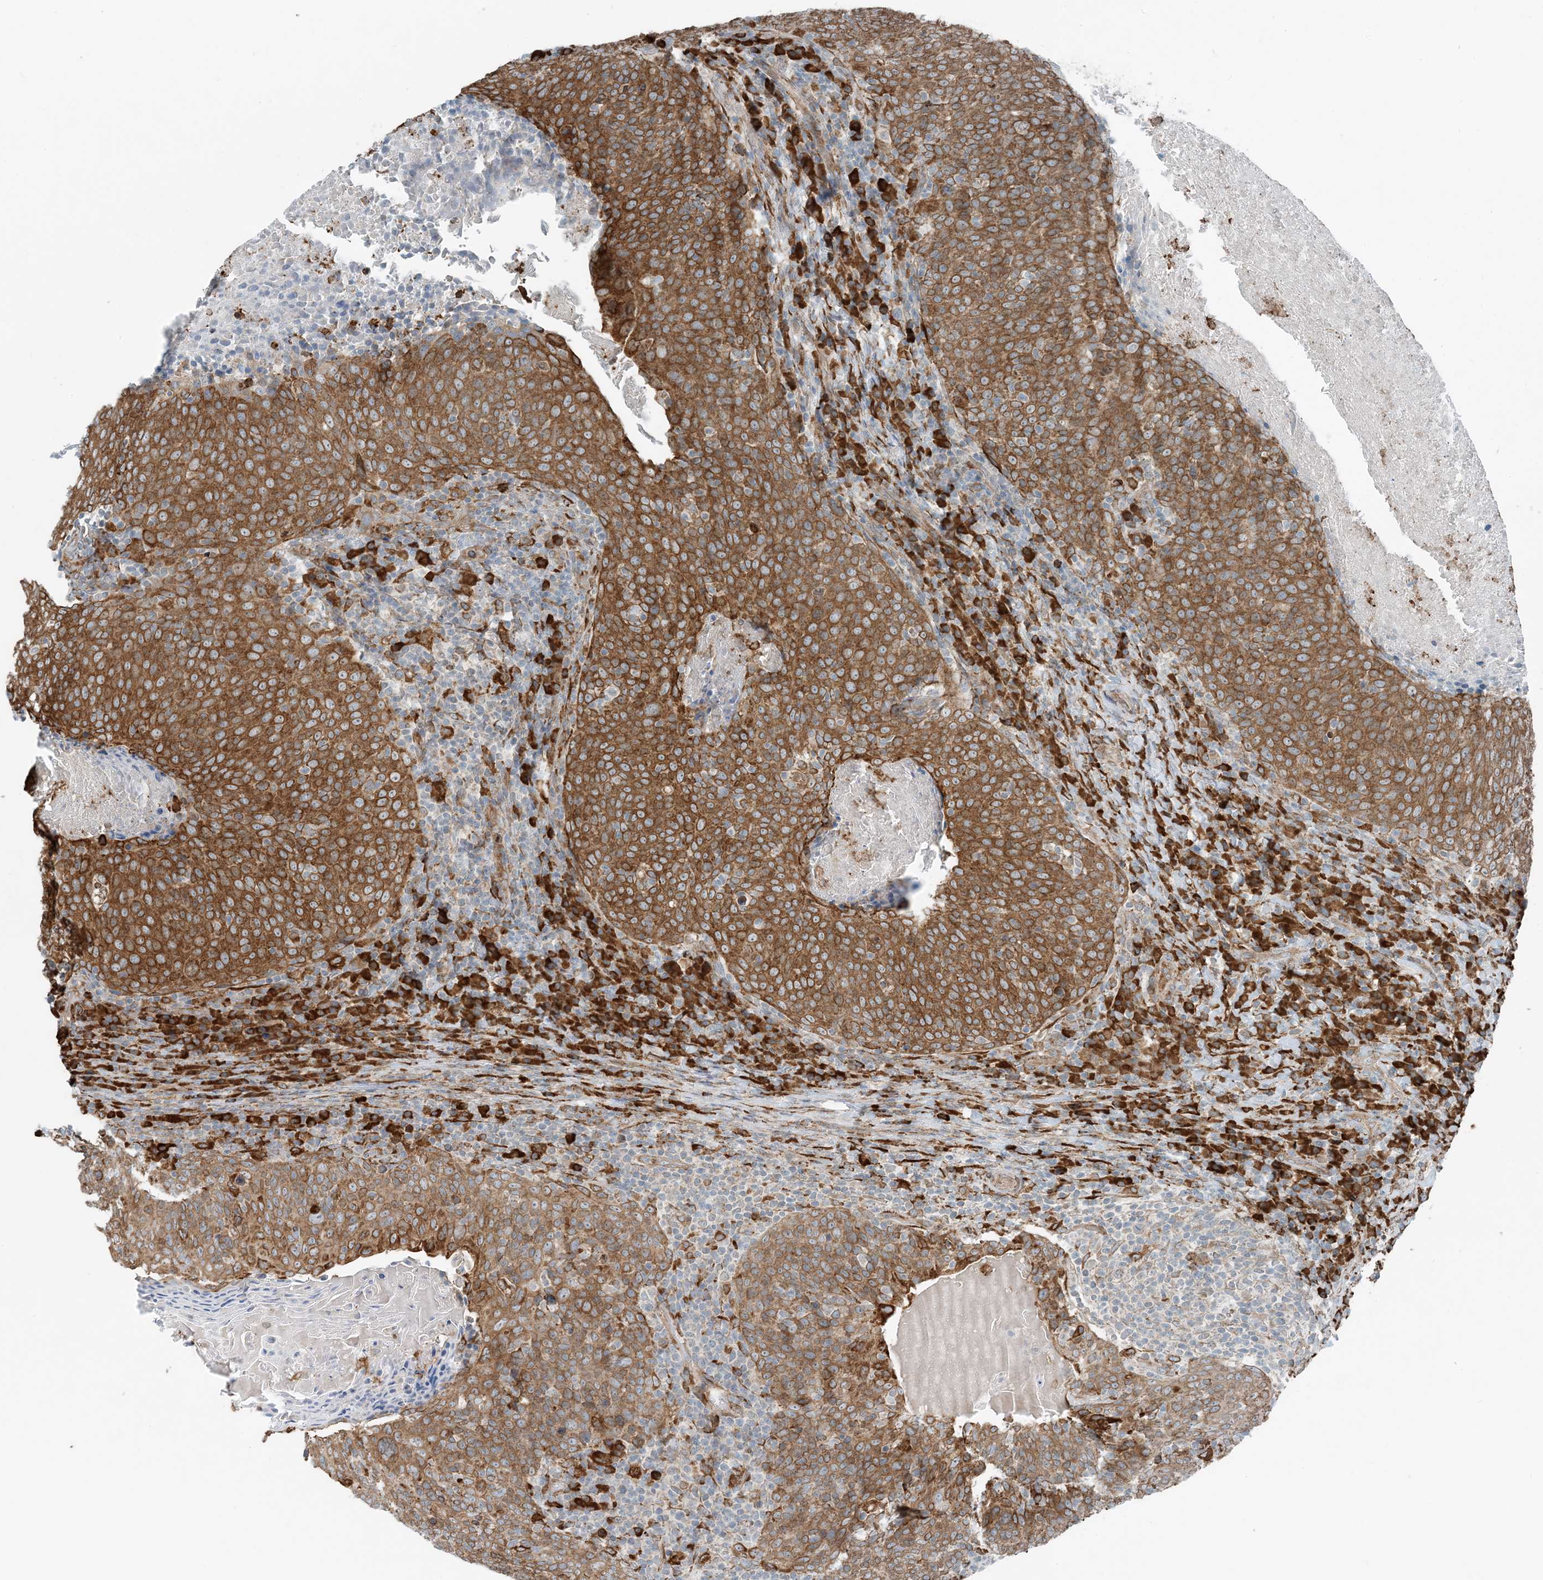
{"staining": {"intensity": "moderate", "quantity": ">75%", "location": "cytoplasmic/membranous"}, "tissue": "head and neck cancer", "cell_type": "Tumor cells", "image_type": "cancer", "snomed": [{"axis": "morphology", "description": "Squamous cell carcinoma, NOS"}, {"axis": "morphology", "description": "Squamous cell carcinoma, metastatic, NOS"}, {"axis": "topography", "description": "Lymph node"}, {"axis": "topography", "description": "Head-Neck"}], "caption": "Head and neck squamous cell carcinoma stained with immunohistochemistry reveals moderate cytoplasmic/membranous staining in approximately >75% of tumor cells. The protein of interest is shown in brown color, while the nuclei are stained blue.", "gene": "CERKL", "patient": {"sex": "male", "age": 62}}